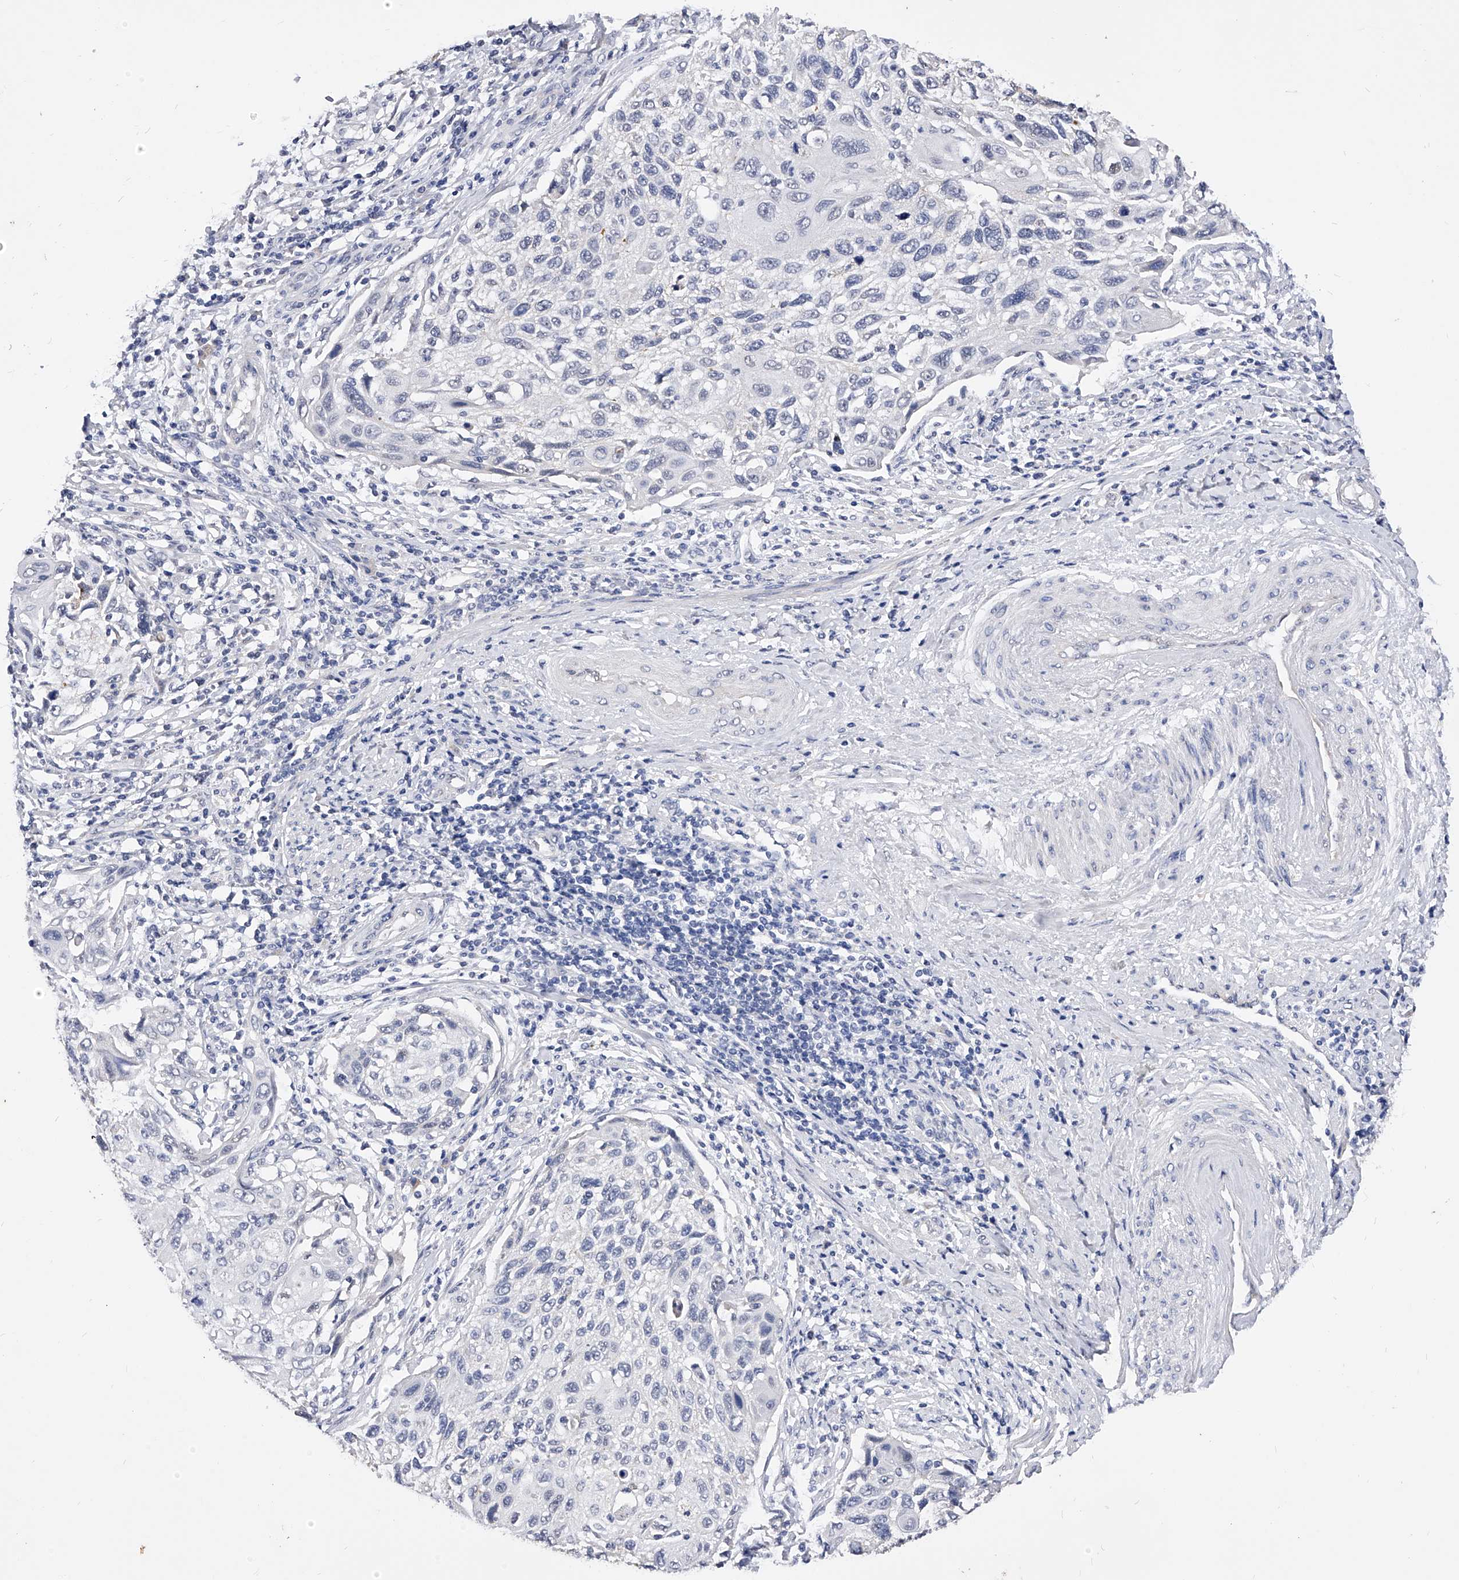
{"staining": {"intensity": "negative", "quantity": "none", "location": "none"}, "tissue": "cervical cancer", "cell_type": "Tumor cells", "image_type": "cancer", "snomed": [{"axis": "morphology", "description": "Squamous cell carcinoma, NOS"}, {"axis": "topography", "description": "Cervix"}], "caption": "A high-resolution histopathology image shows immunohistochemistry staining of cervical cancer, which demonstrates no significant staining in tumor cells.", "gene": "ZNF529", "patient": {"sex": "female", "age": 70}}